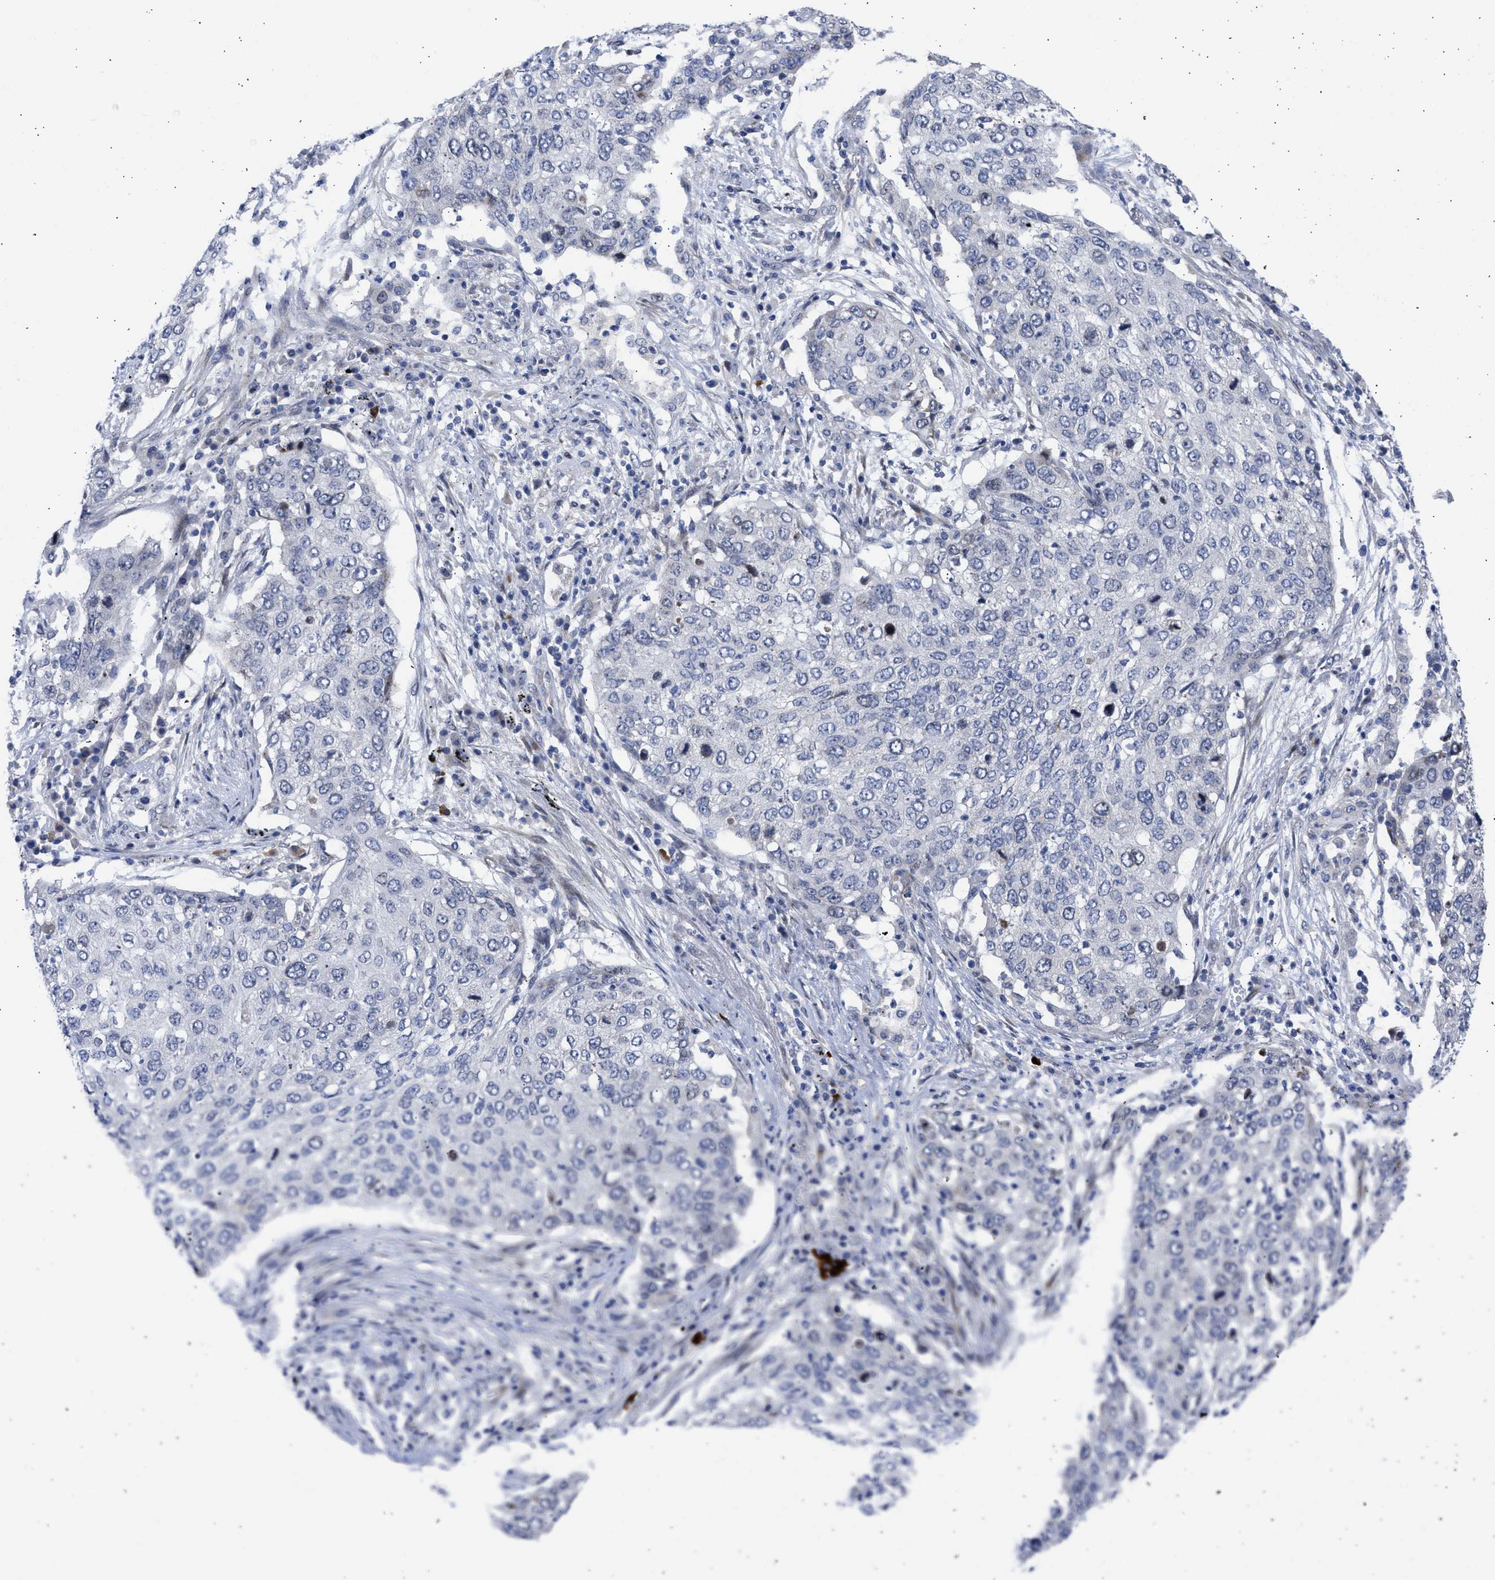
{"staining": {"intensity": "negative", "quantity": "none", "location": "none"}, "tissue": "lung cancer", "cell_type": "Tumor cells", "image_type": "cancer", "snomed": [{"axis": "morphology", "description": "Squamous cell carcinoma, NOS"}, {"axis": "topography", "description": "Lung"}], "caption": "An IHC image of squamous cell carcinoma (lung) is shown. There is no staining in tumor cells of squamous cell carcinoma (lung).", "gene": "NUP35", "patient": {"sex": "female", "age": 63}}